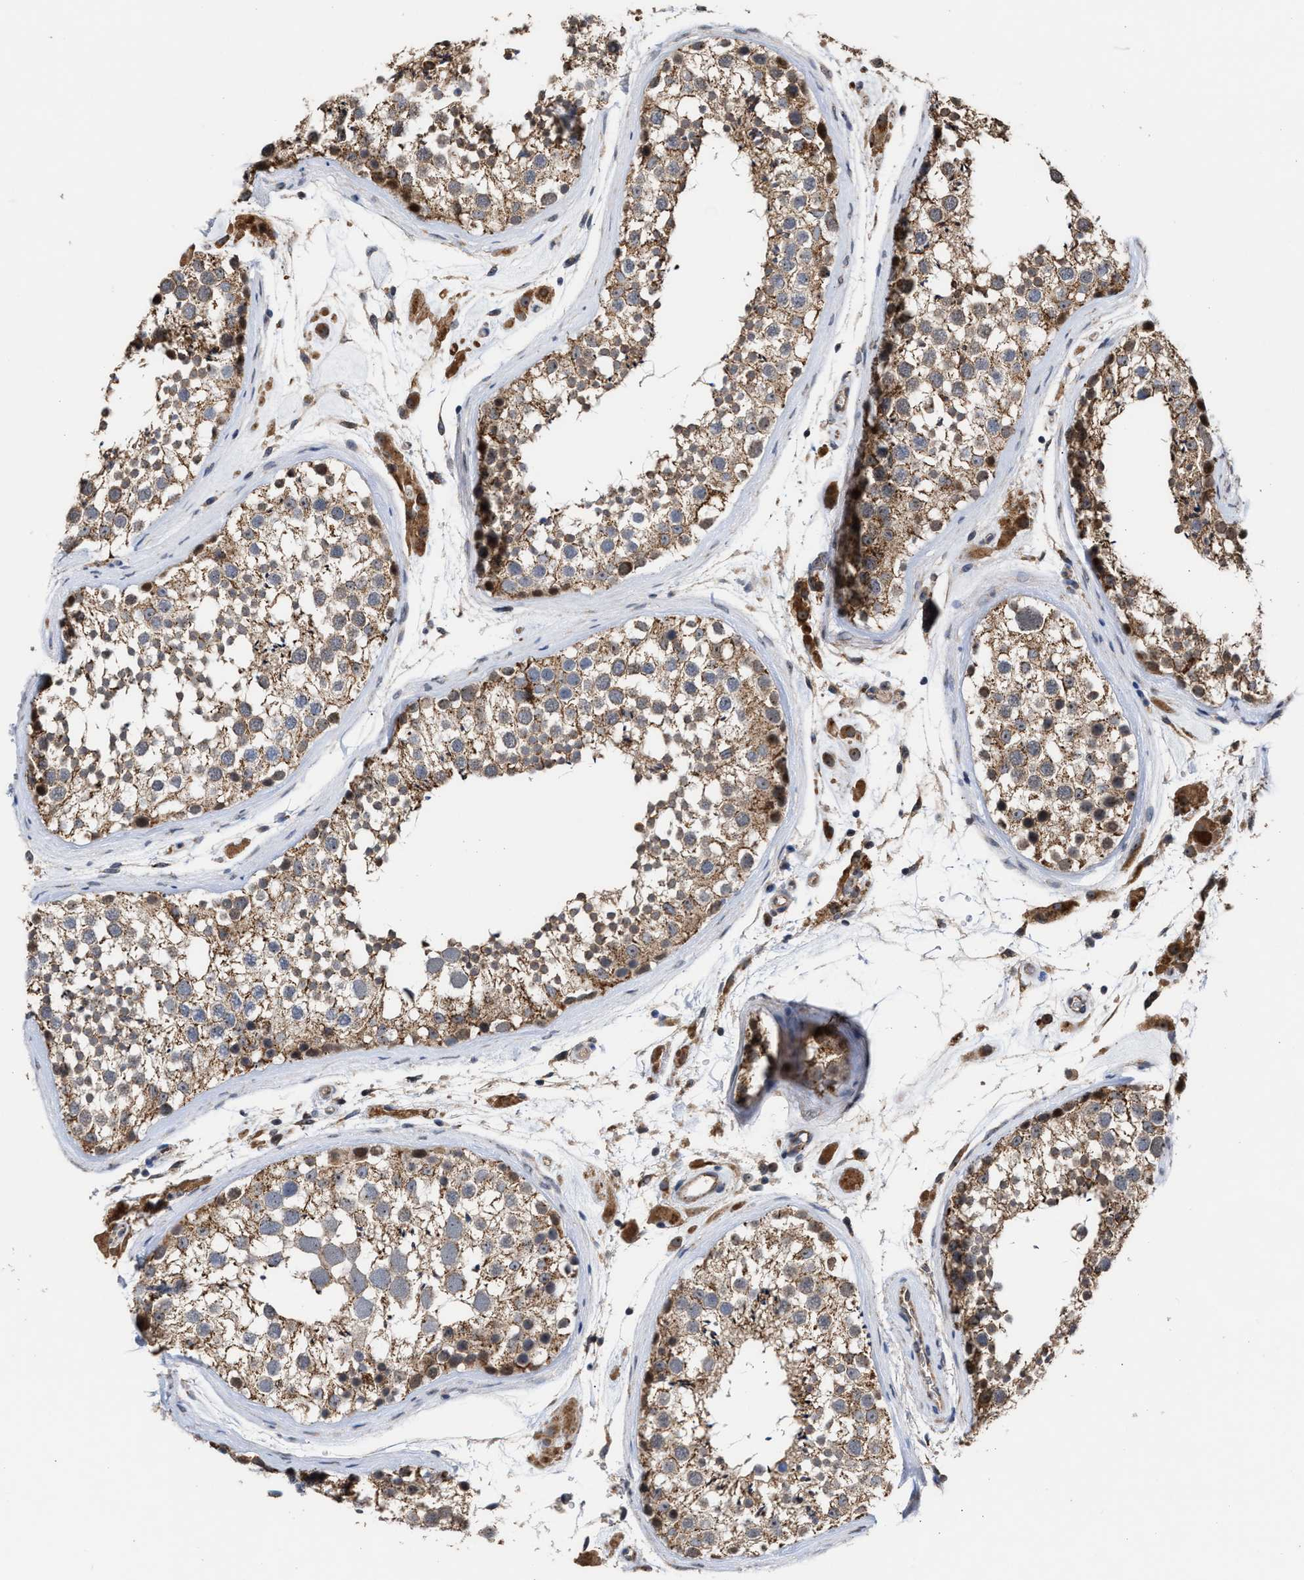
{"staining": {"intensity": "moderate", "quantity": "25%-75%", "location": "cytoplasmic/membranous"}, "tissue": "testis", "cell_type": "Cells in seminiferous ducts", "image_type": "normal", "snomed": [{"axis": "morphology", "description": "Normal tissue, NOS"}, {"axis": "topography", "description": "Testis"}], "caption": "Immunohistochemistry (IHC) staining of benign testis, which displays medium levels of moderate cytoplasmic/membranous expression in about 25%-75% of cells in seminiferous ducts indicating moderate cytoplasmic/membranous protein staining. The staining was performed using DAB (3,3'-diaminobenzidine) (brown) for protein detection and nuclei were counterstained in hematoxylin (blue).", "gene": "EXOSC2", "patient": {"sex": "male", "age": 46}}